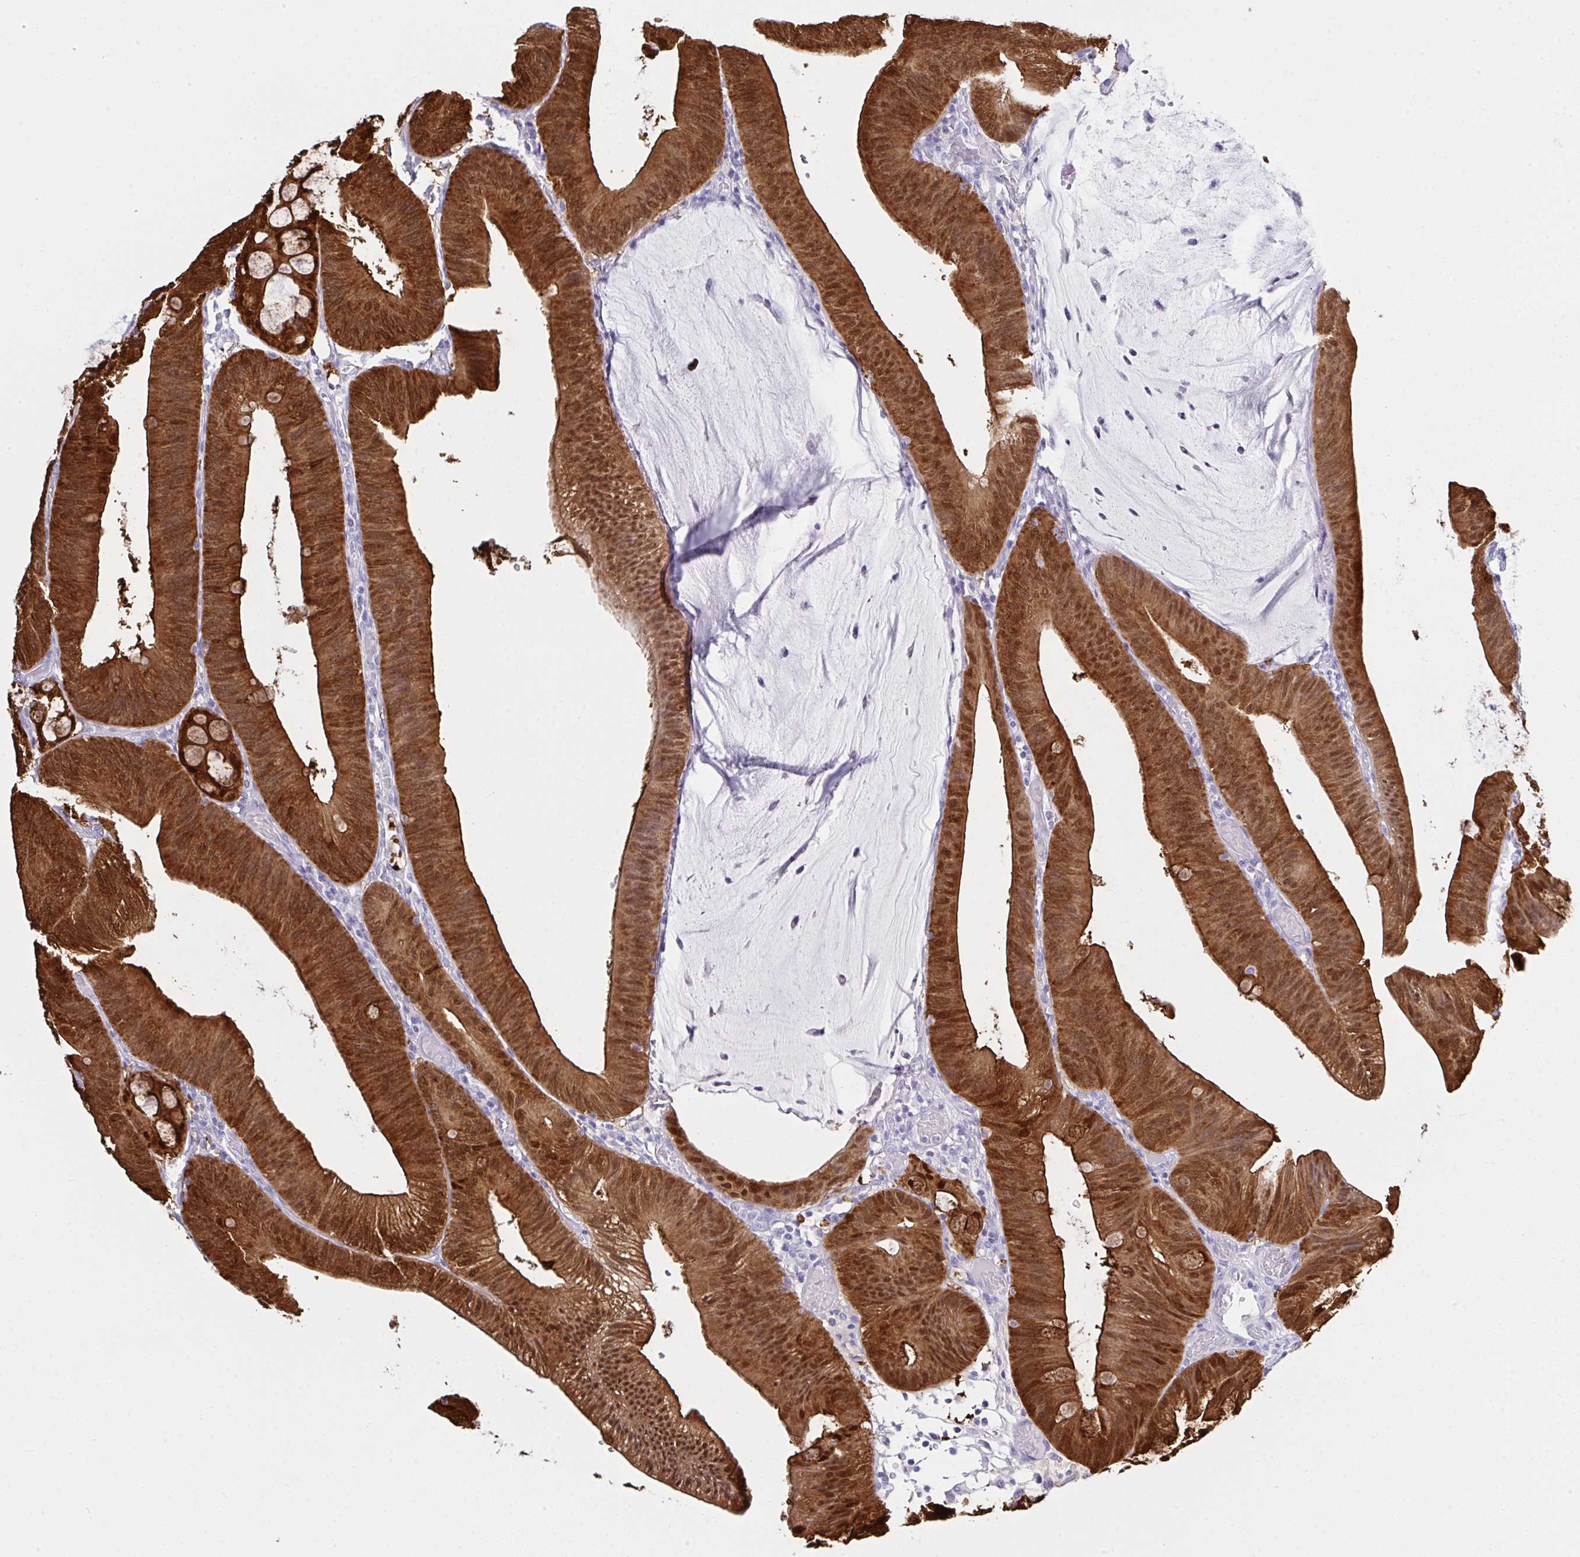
{"staining": {"intensity": "strong", "quantity": ">75%", "location": "cytoplasmic/membranous,nuclear"}, "tissue": "colorectal cancer", "cell_type": "Tumor cells", "image_type": "cancer", "snomed": [{"axis": "morphology", "description": "Adenocarcinoma, NOS"}, {"axis": "topography", "description": "Colon"}], "caption": "DAB (3,3'-diaminobenzidine) immunohistochemical staining of human colorectal cancer exhibits strong cytoplasmic/membranous and nuclear protein expression in approximately >75% of tumor cells.", "gene": "LGALS4", "patient": {"sex": "male", "age": 84}}